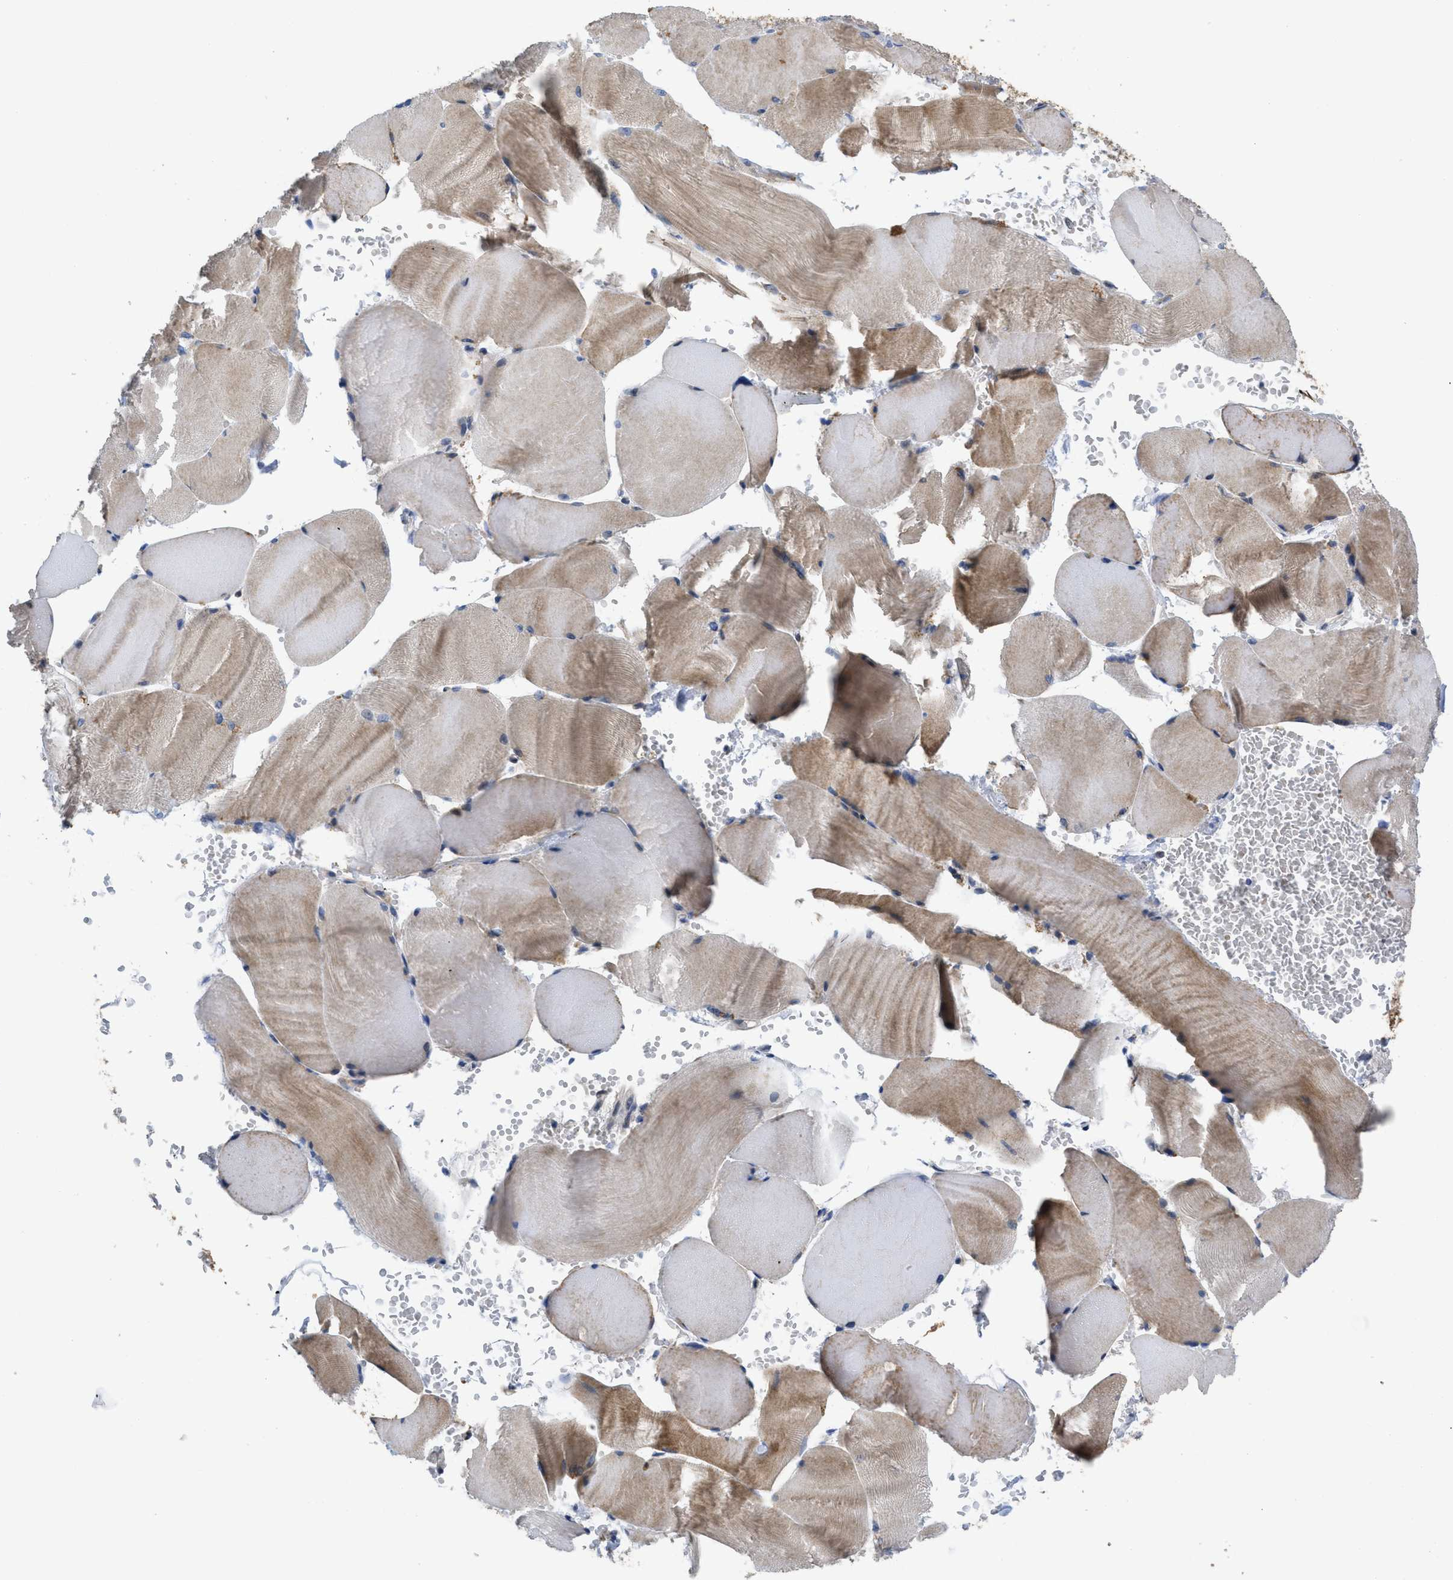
{"staining": {"intensity": "moderate", "quantity": ">75%", "location": "cytoplasmic/membranous"}, "tissue": "skeletal muscle", "cell_type": "Myocytes", "image_type": "normal", "snomed": [{"axis": "morphology", "description": "Normal tissue, NOS"}, {"axis": "topography", "description": "Skin"}, {"axis": "topography", "description": "Skeletal muscle"}], "caption": "About >75% of myocytes in benign skeletal muscle show moderate cytoplasmic/membranous protein positivity as visualized by brown immunohistochemical staining.", "gene": "CDPF1", "patient": {"sex": "male", "age": 83}}